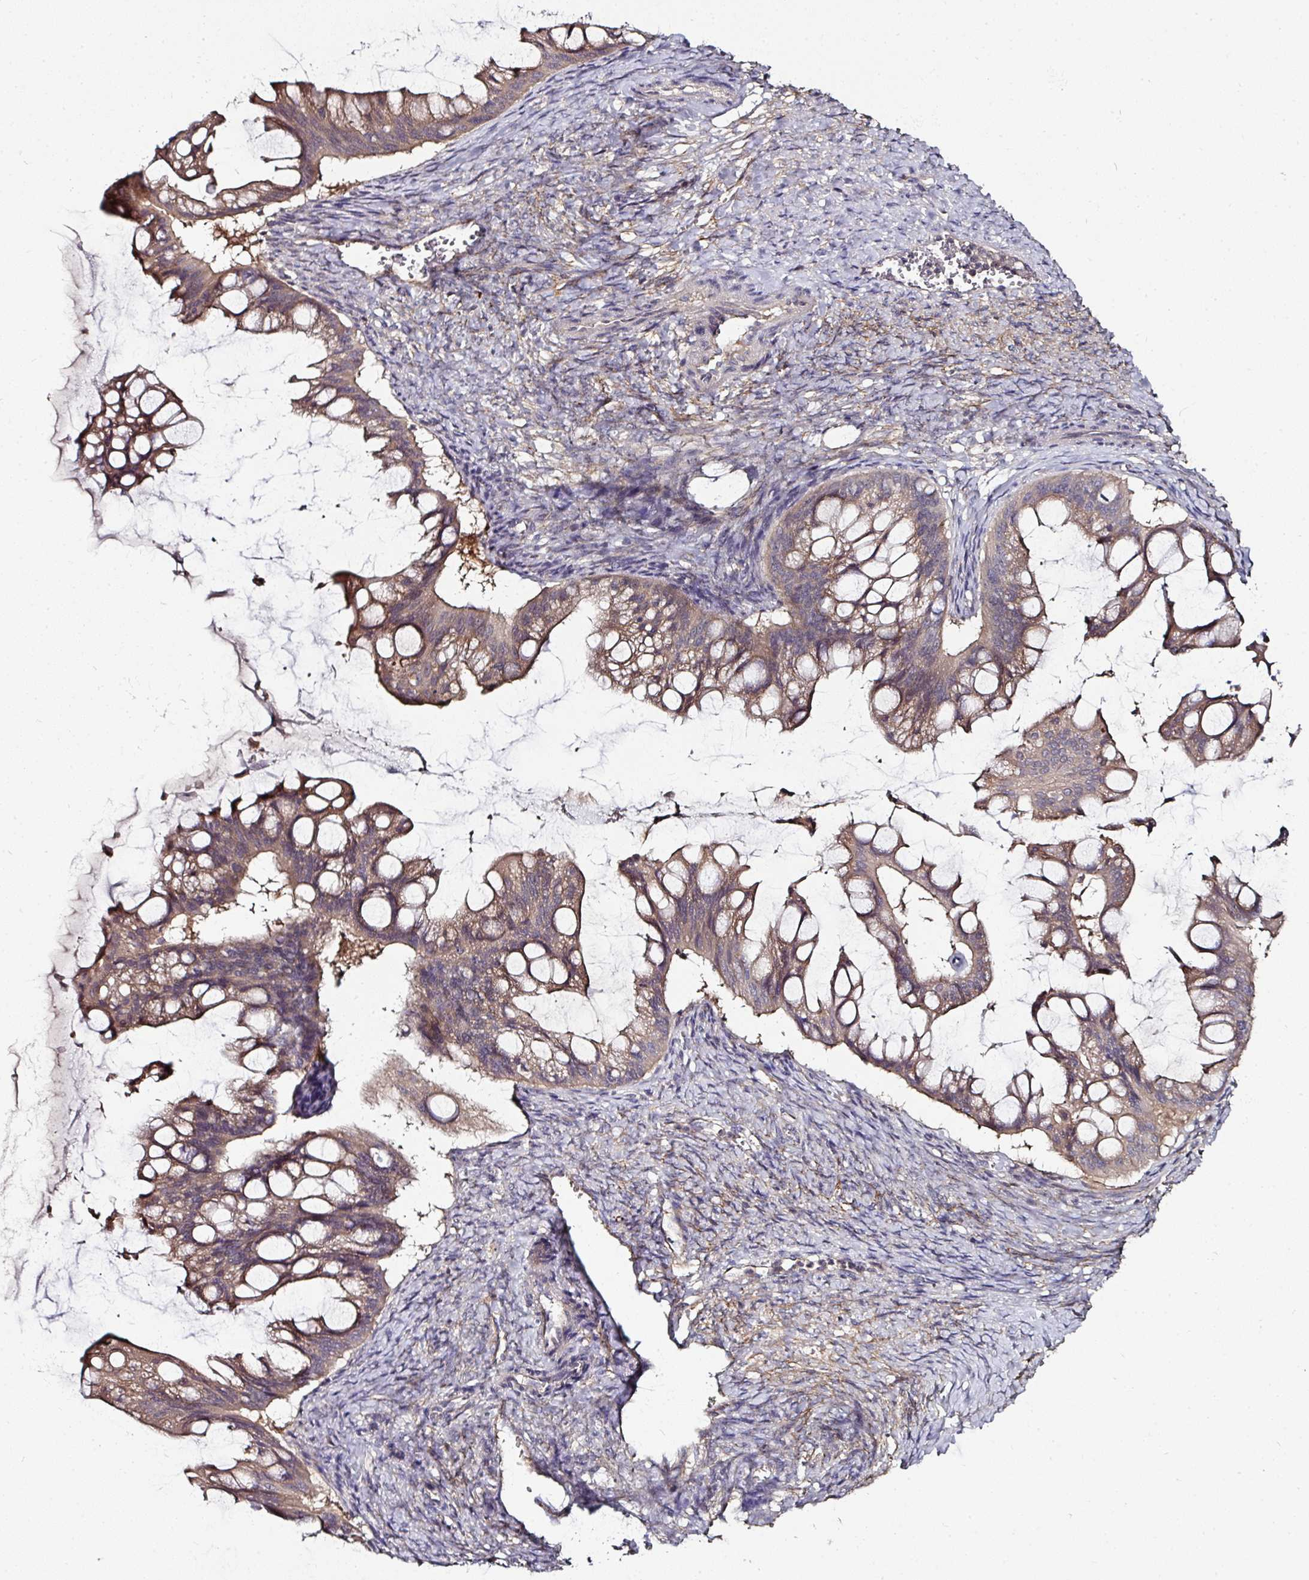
{"staining": {"intensity": "moderate", "quantity": ">75%", "location": "cytoplasmic/membranous"}, "tissue": "ovarian cancer", "cell_type": "Tumor cells", "image_type": "cancer", "snomed": [{"axis": "morphology", "description": "Cystadenocarcinoma, mucinous, NOS"}, {"axis": "topography", "description": "Ovary"}], "caption": "This histopathology image reveals IHC staining of ovarian cancer, with medium moderate cytoplasmic/membranous positivity in about >75% of tumor cells.", "gene": "CTDSP2", "patient": {"sex": "female", "age": 73}}